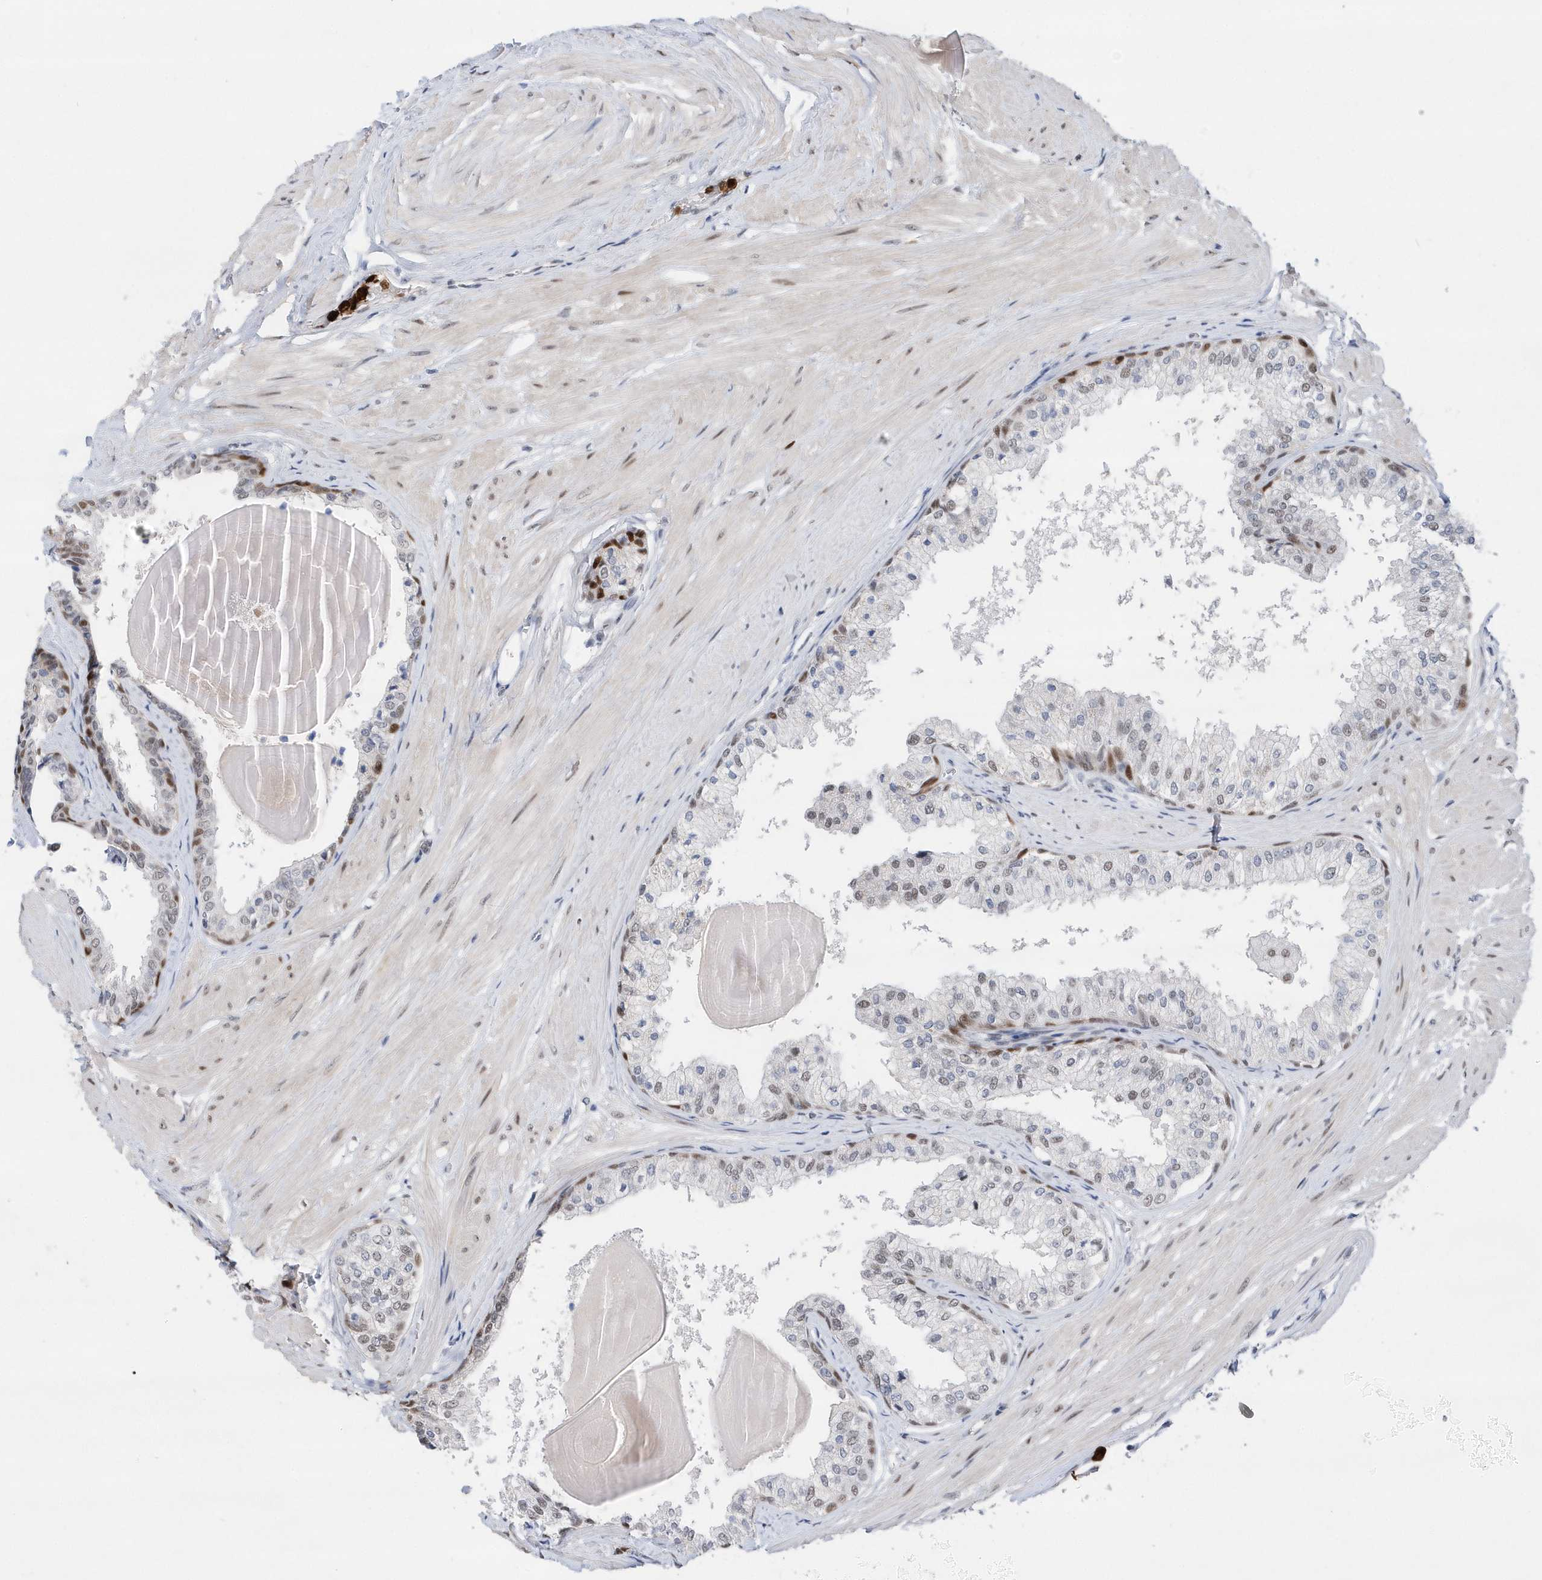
{"staining": {"intensity": "moderate", "quantity": "<25%", "location": "nuclear"}, "tissue": "prostate", "cell_type": "Glandular cells", "image_type": "normal", "snomed": [{"axis": "morphology", "description": "Normal tissue, NOS"}, {"axis": "topography", "description": "Prostate"}], "caption": "Brown immunohistochemical staining in normal prostate reveals moderate nuclear expression in approximately <25% of glandular cells.", "gene": "RPP30", "patient": {"sex": "male", "age": 48}}